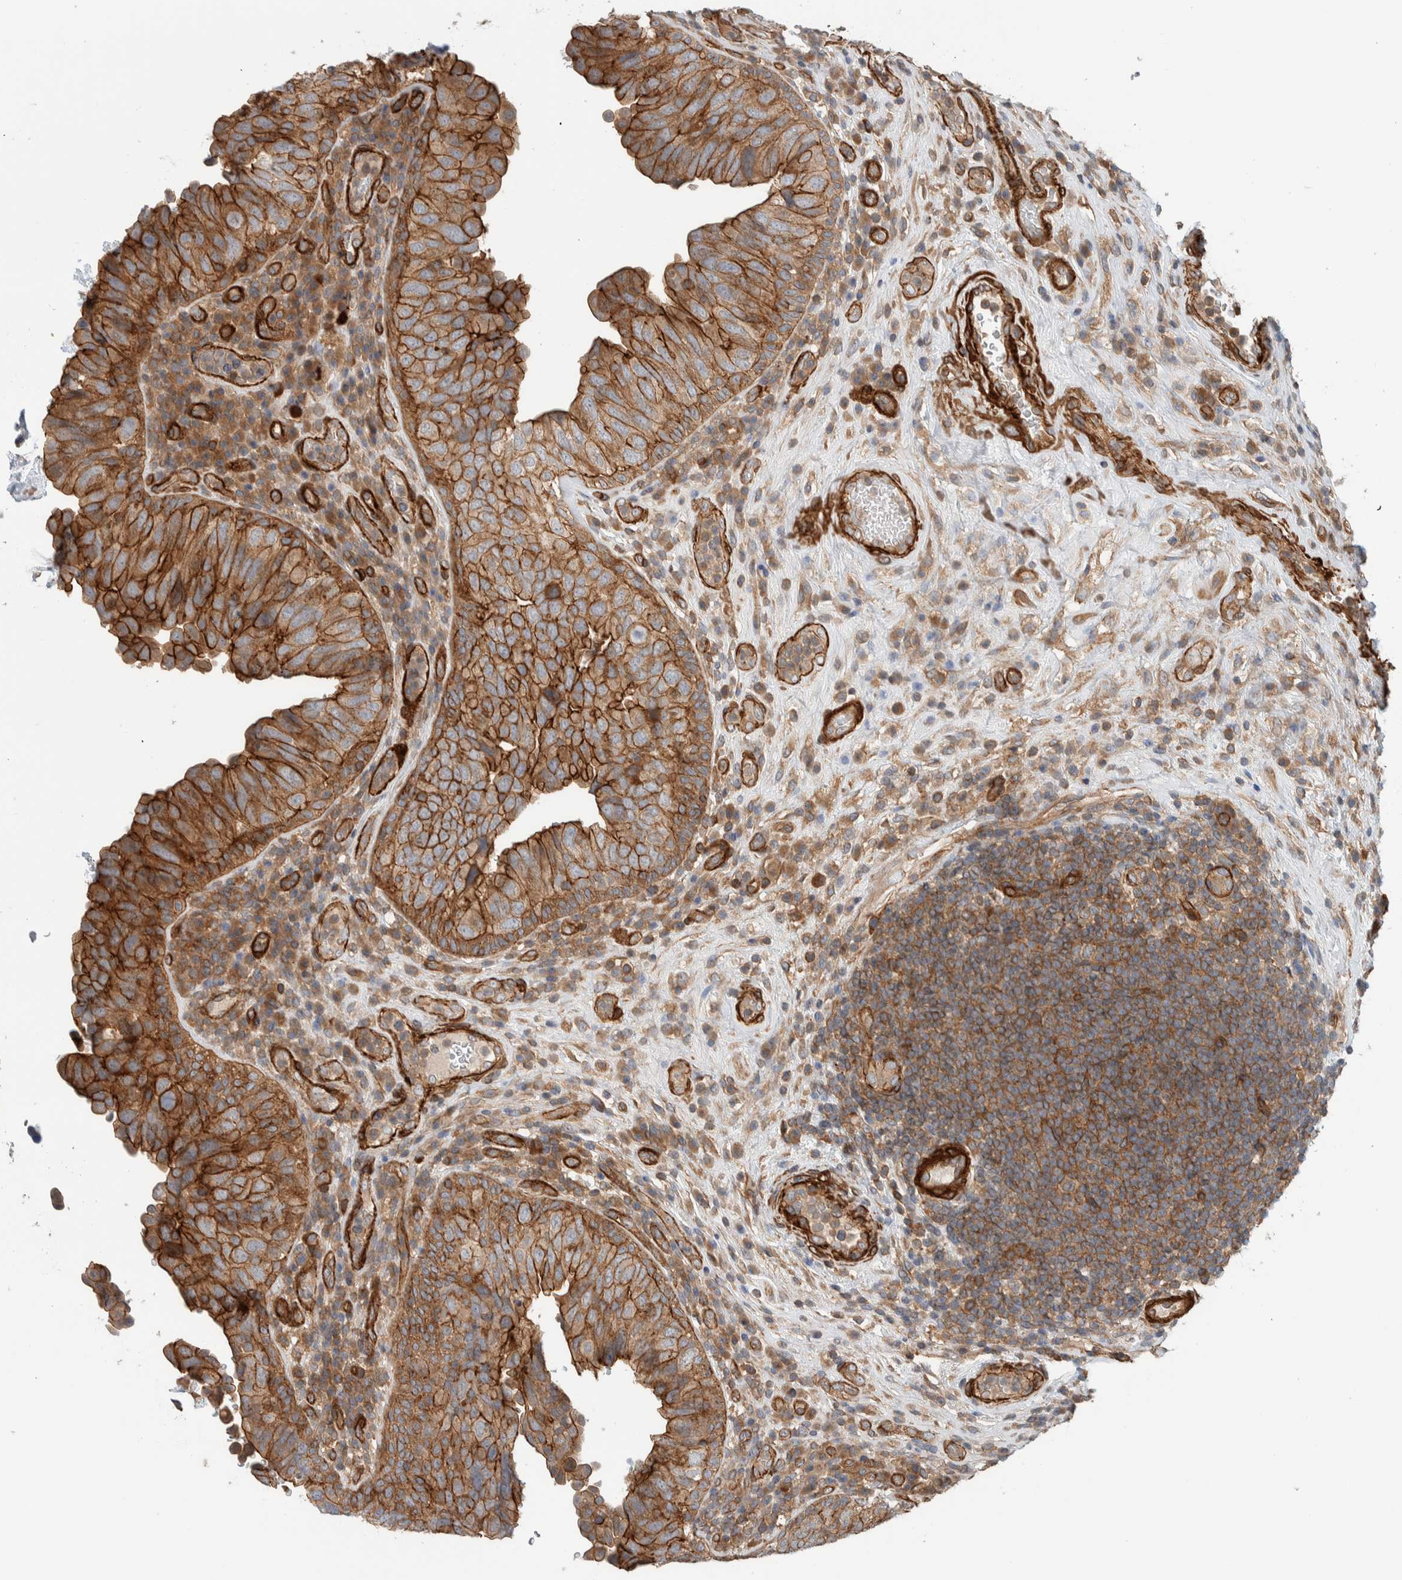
{"staining": {"intensity": "strong", "quantity": ">75%", "location": "cytoplasmic/membranous"}, "tissue": "urothelial cancer", "cell_type": "Tumor cells", "image_type": "cancer", "snomed": [{"axis": "morphology", "description": "Urothelial carcinoma, High grade"}, {"axis": "topography", "description": "Urinary bladder"}], "caption": "Urothelial carcinoma (high-grade) stained with a brown dye shows strong cytoplasmic/membranous positive positivity in about >75% of tumor cells.", "gene": "MPRIP", "patient": {"sex": "female", "age": 82}}